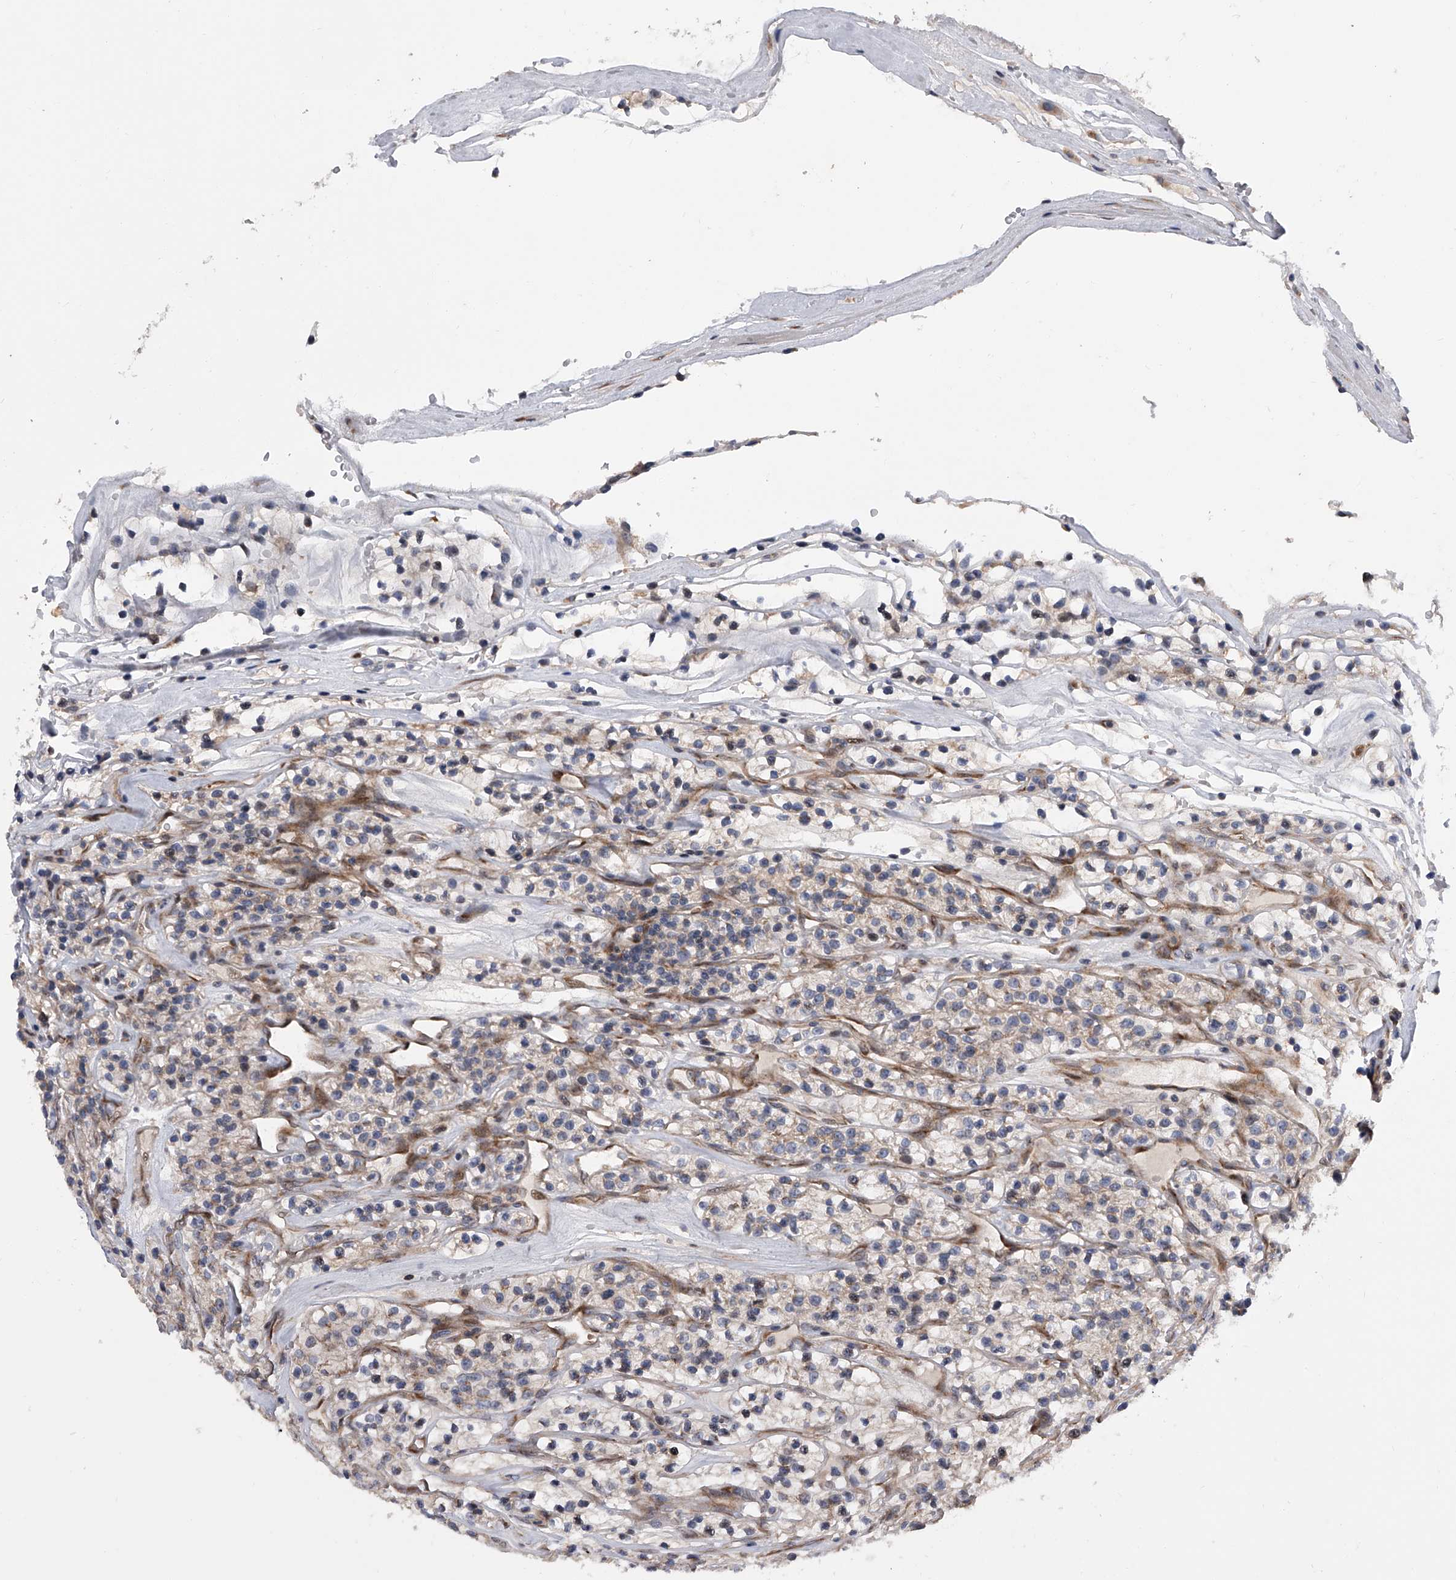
{"staining": {"intensity": "weak", "quantity": "<25%", "location": "cytoplasmic/membranous"}, "tissue": "renal cancer", "cell_type": "Tumor cells", "image_type": "cancer", "snomed": [{"axis": "morphology", "description": "Adenocarcinoma, NOS"}, {"axis": "topography", "description": "Kidney"}], "caption": "A high-resolution histopathology image shows immunohistochemistry staining of adenocarcinoma (renal), which demonstrates no significant staining in tumor cells.", "gene": "DLGAP2", "patient": {"sex": "female", "age": 57}}